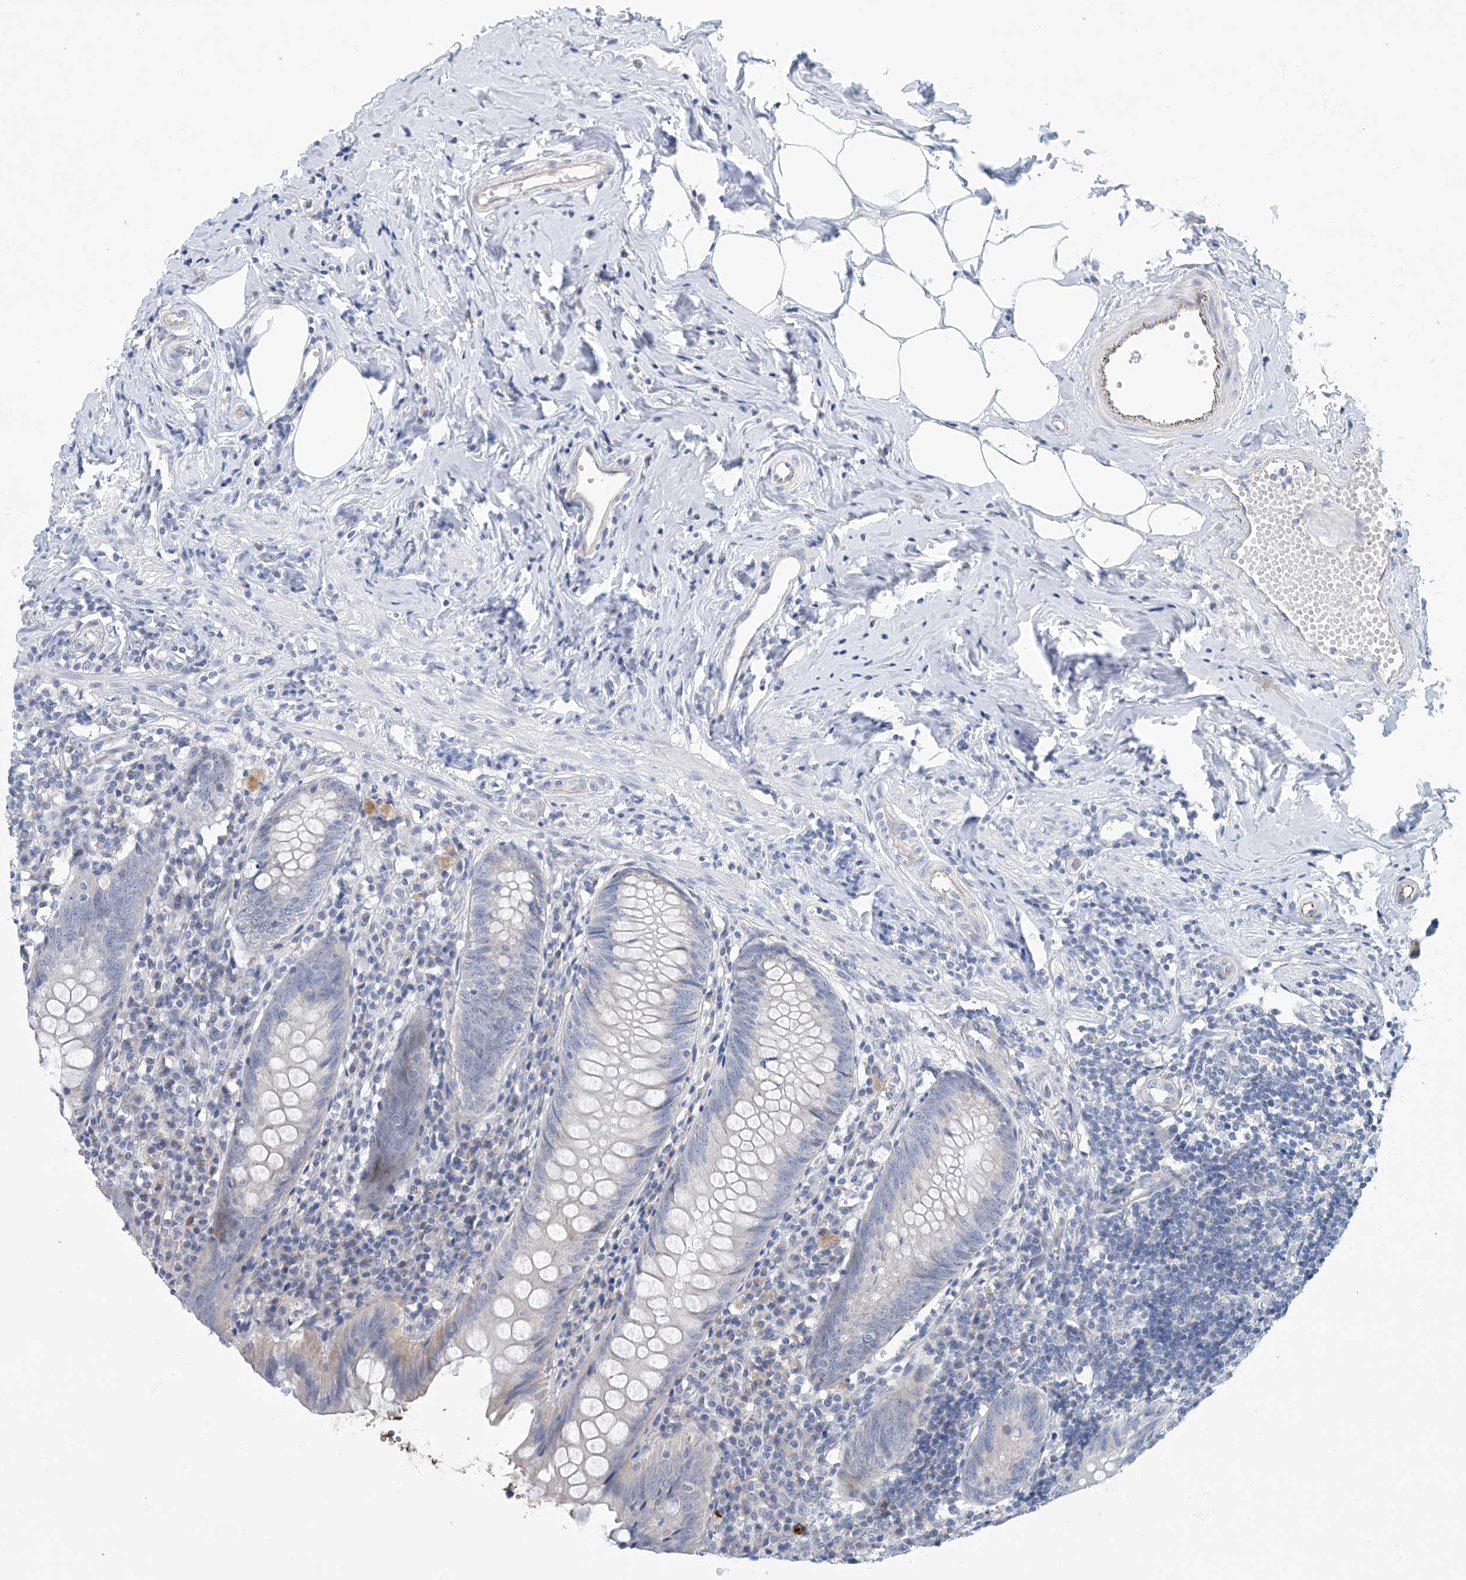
{"staining": {"intensity": "negative", "quantity": "none", "location": "none"}, "tissue": "appendix", "cell_type": "Glandular cells", "image_type": "normal", "snomed": [{"axis": "morphology", "description": "Normal tissue, NOS"}, {"axis": "topography", "description": "Appendix"}], "caption": "IHC photomicrograph of benign appendix: human appendix stained with DAB (3,3'-diaminobenzidine) reveals no significant protein positivity in glandular cells. (Stains: DAB (3,3'-diaminobenzidine) IHC with hematoxylin counter stain, Microscopy: brightfield microscopy at high magnification).", "gene": "SLC35A5", "patient": {"sex": "female", "age": 54}}